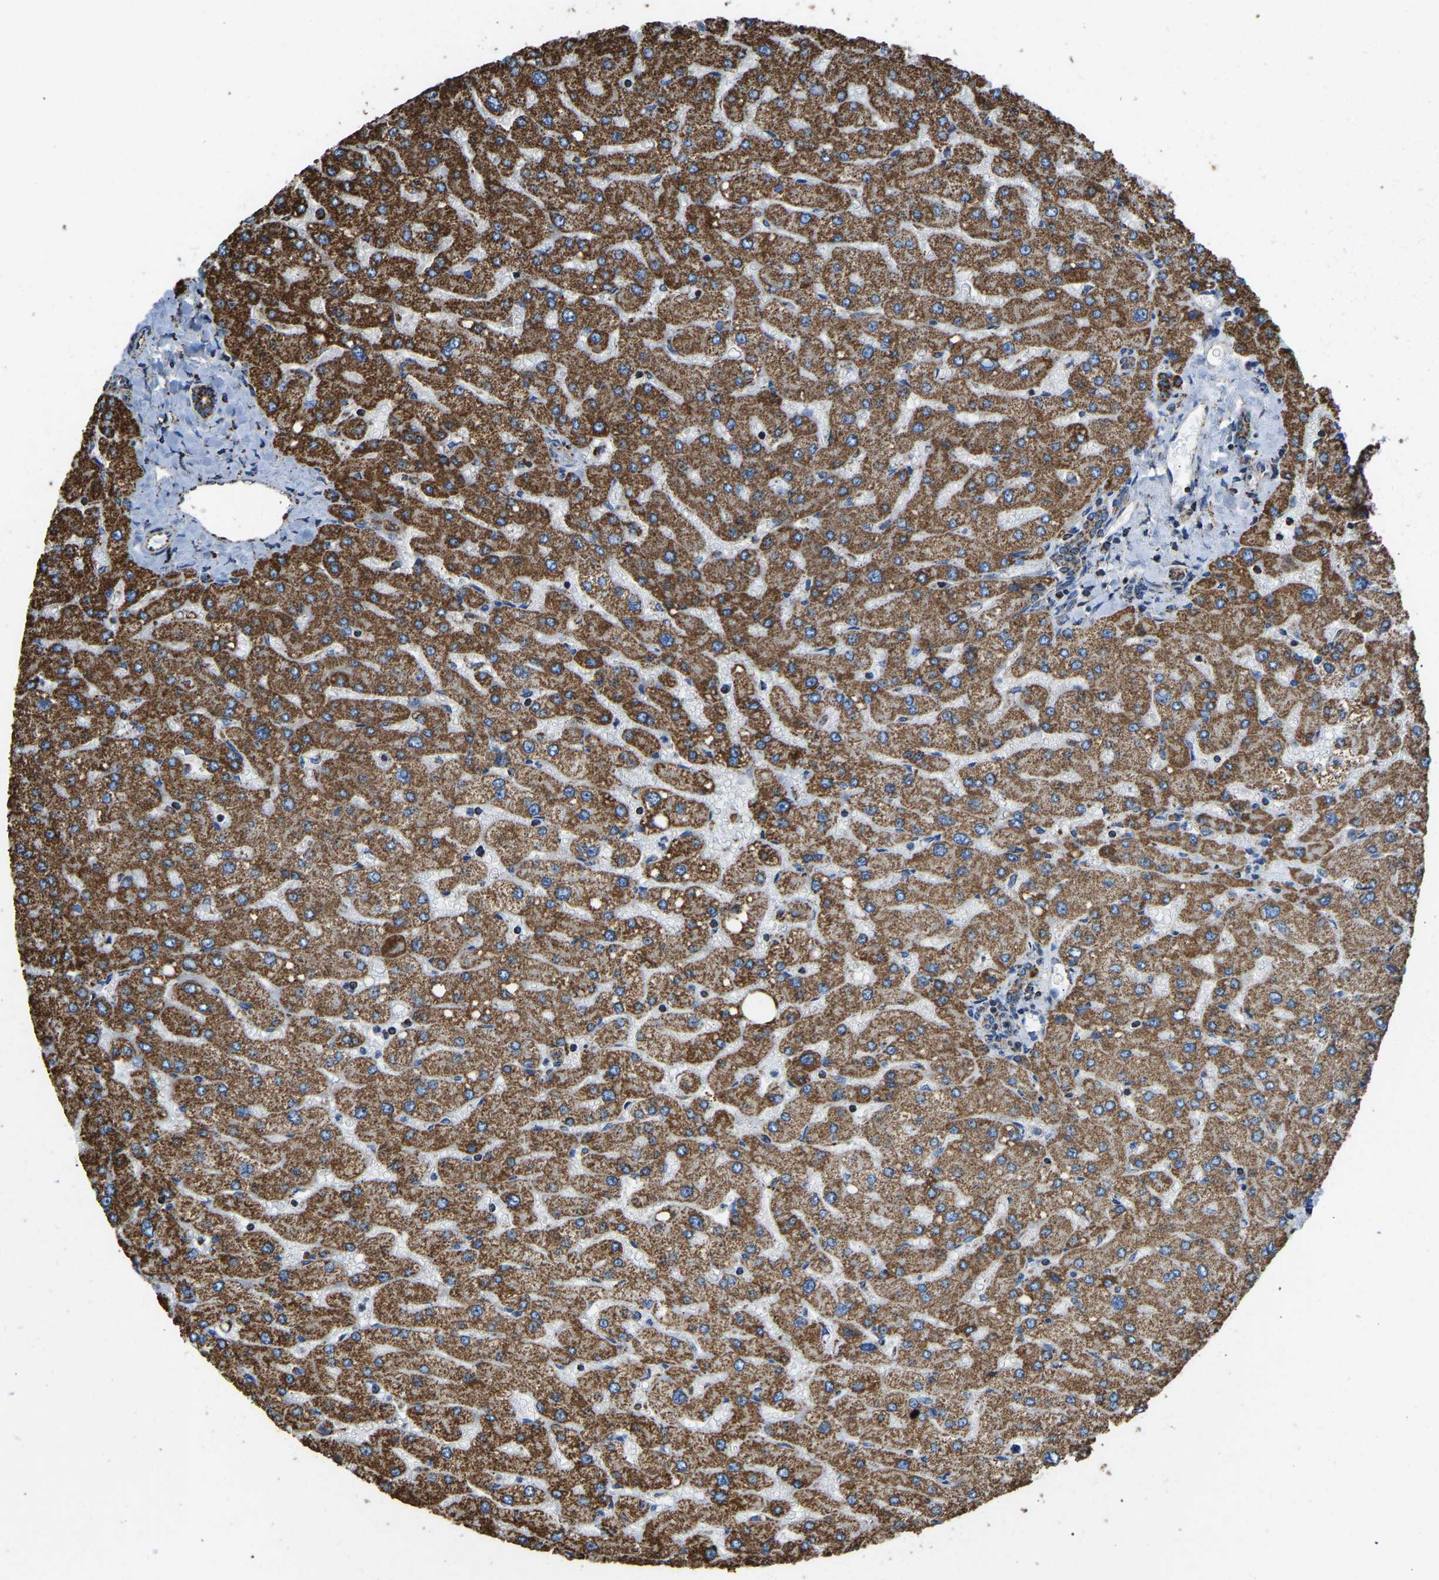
{"staining": {"intensity": "strong", "quantity": ">75%", "location": "cytoplasmic/membranous"}, "tissue": "liver", "cell_type": "Cholangiocytes", "image_type": "normal", "snomed": [{"axis": "morphology", "description": "Normal tissue, NOS"}, {"axis": "topography", "description": "Liver"}], "caption": "Strong cytoplasmic/membranous protein positivity is seen in approximately >75% of cholangiocytes in liver. The protein of interest is shown in brown color, while the nuclei are stained blue.", "gene": "IRX6", "patient": {"sex": "male", "age": 55}}